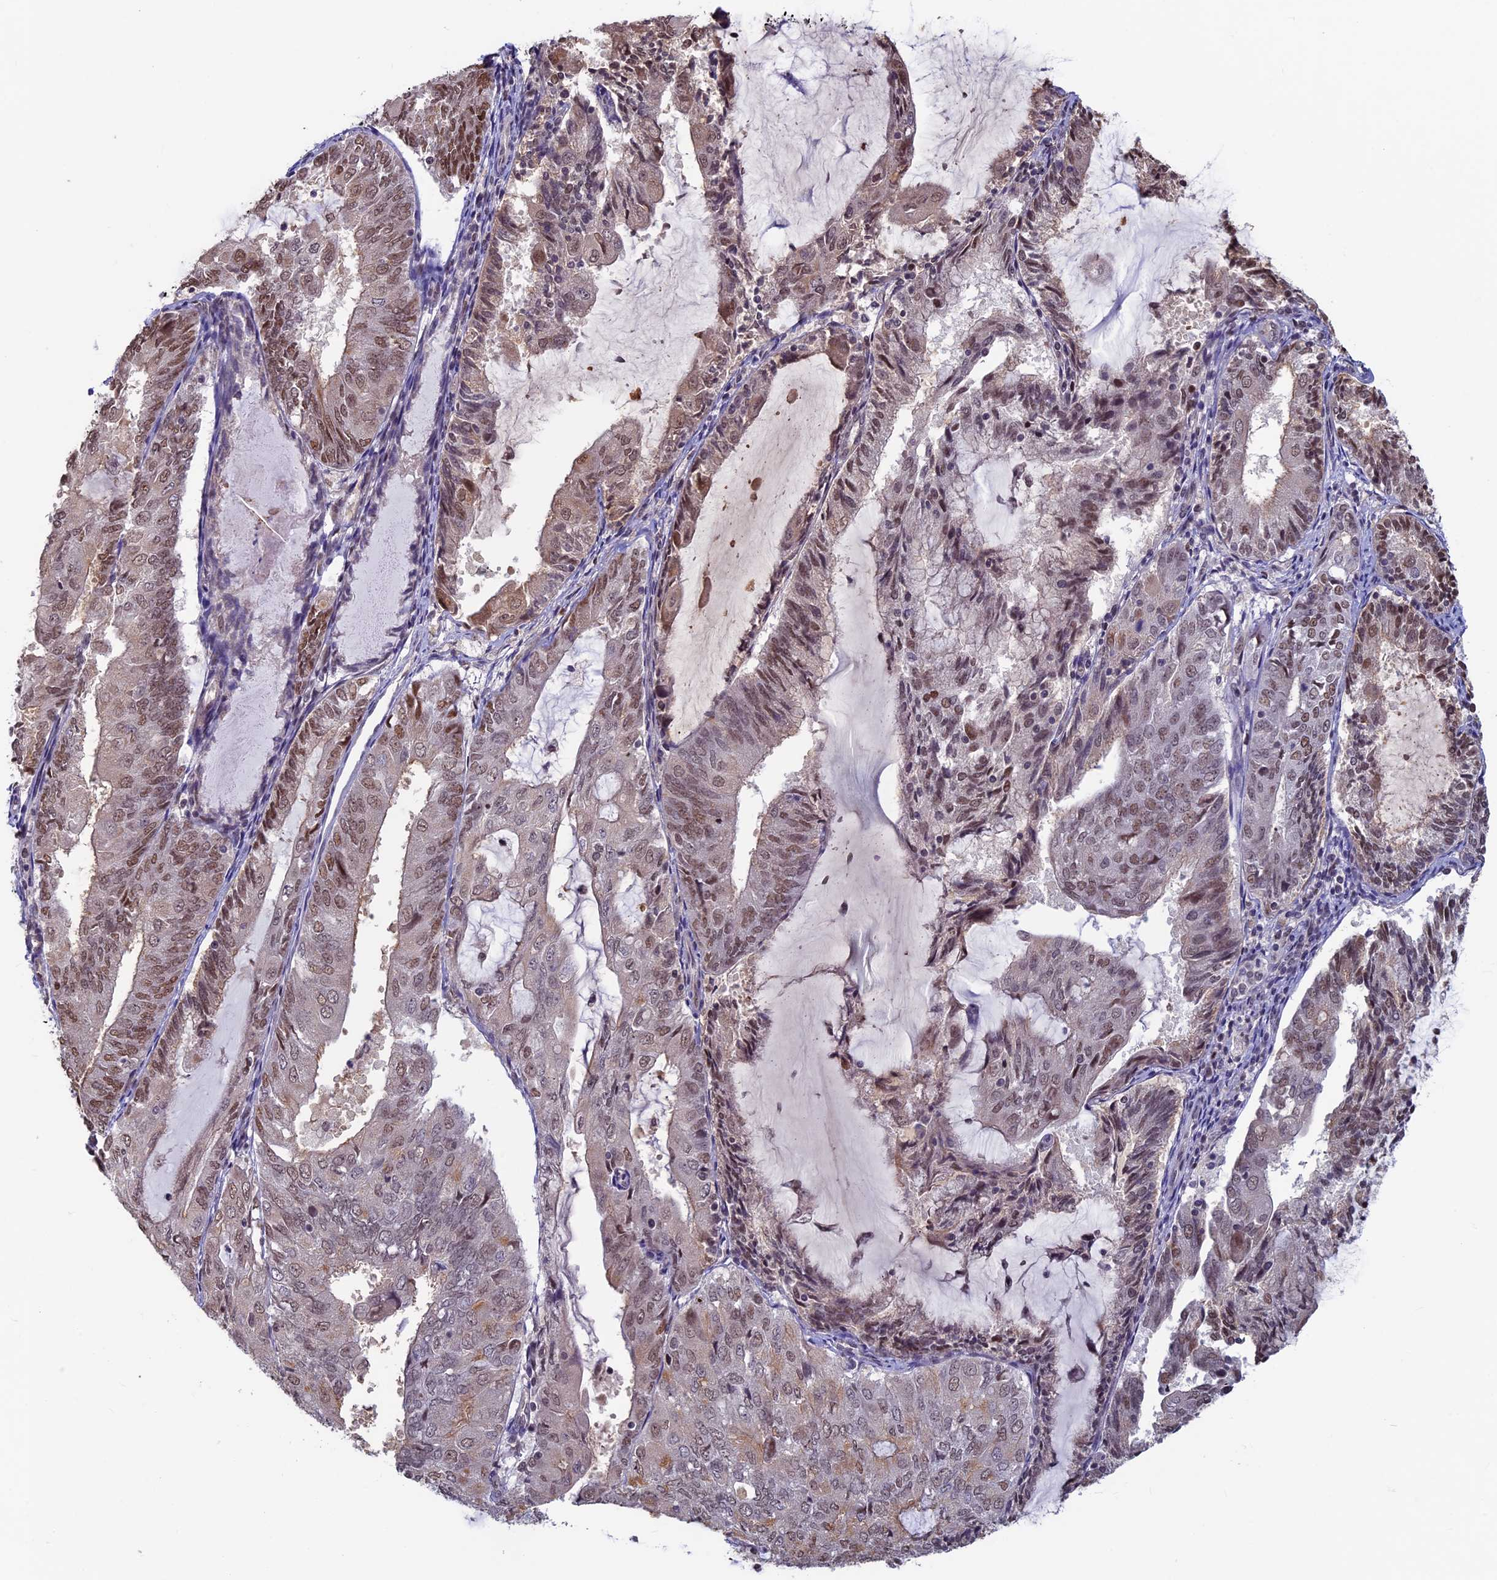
{"staining": {"intensity": "weak", "quantity": "25%-75%", "location": "nuclear"}, "tissue": "endometrial cancer", "cell_type": "Tumor cells", "image_type": "cancer", "snomed": [{"axis": "morphology", "description": "Adenocarcinoma, NOS"}, {"axis": "topography", "description": "Endometrium"}], "caption": "Immunohistochemistry (DAB) staining of endometrial cancer (adenocarcinoma) exhibits weak nuclear protein expression in about 25%-75% of tumor cells. The staining was performed using DAB, with brown indicating positive protein expression. Nuclei are stained blue with hematoxylin.", "gene": "SPIRE1", "patient": {"sex": "female", "age": 81}}